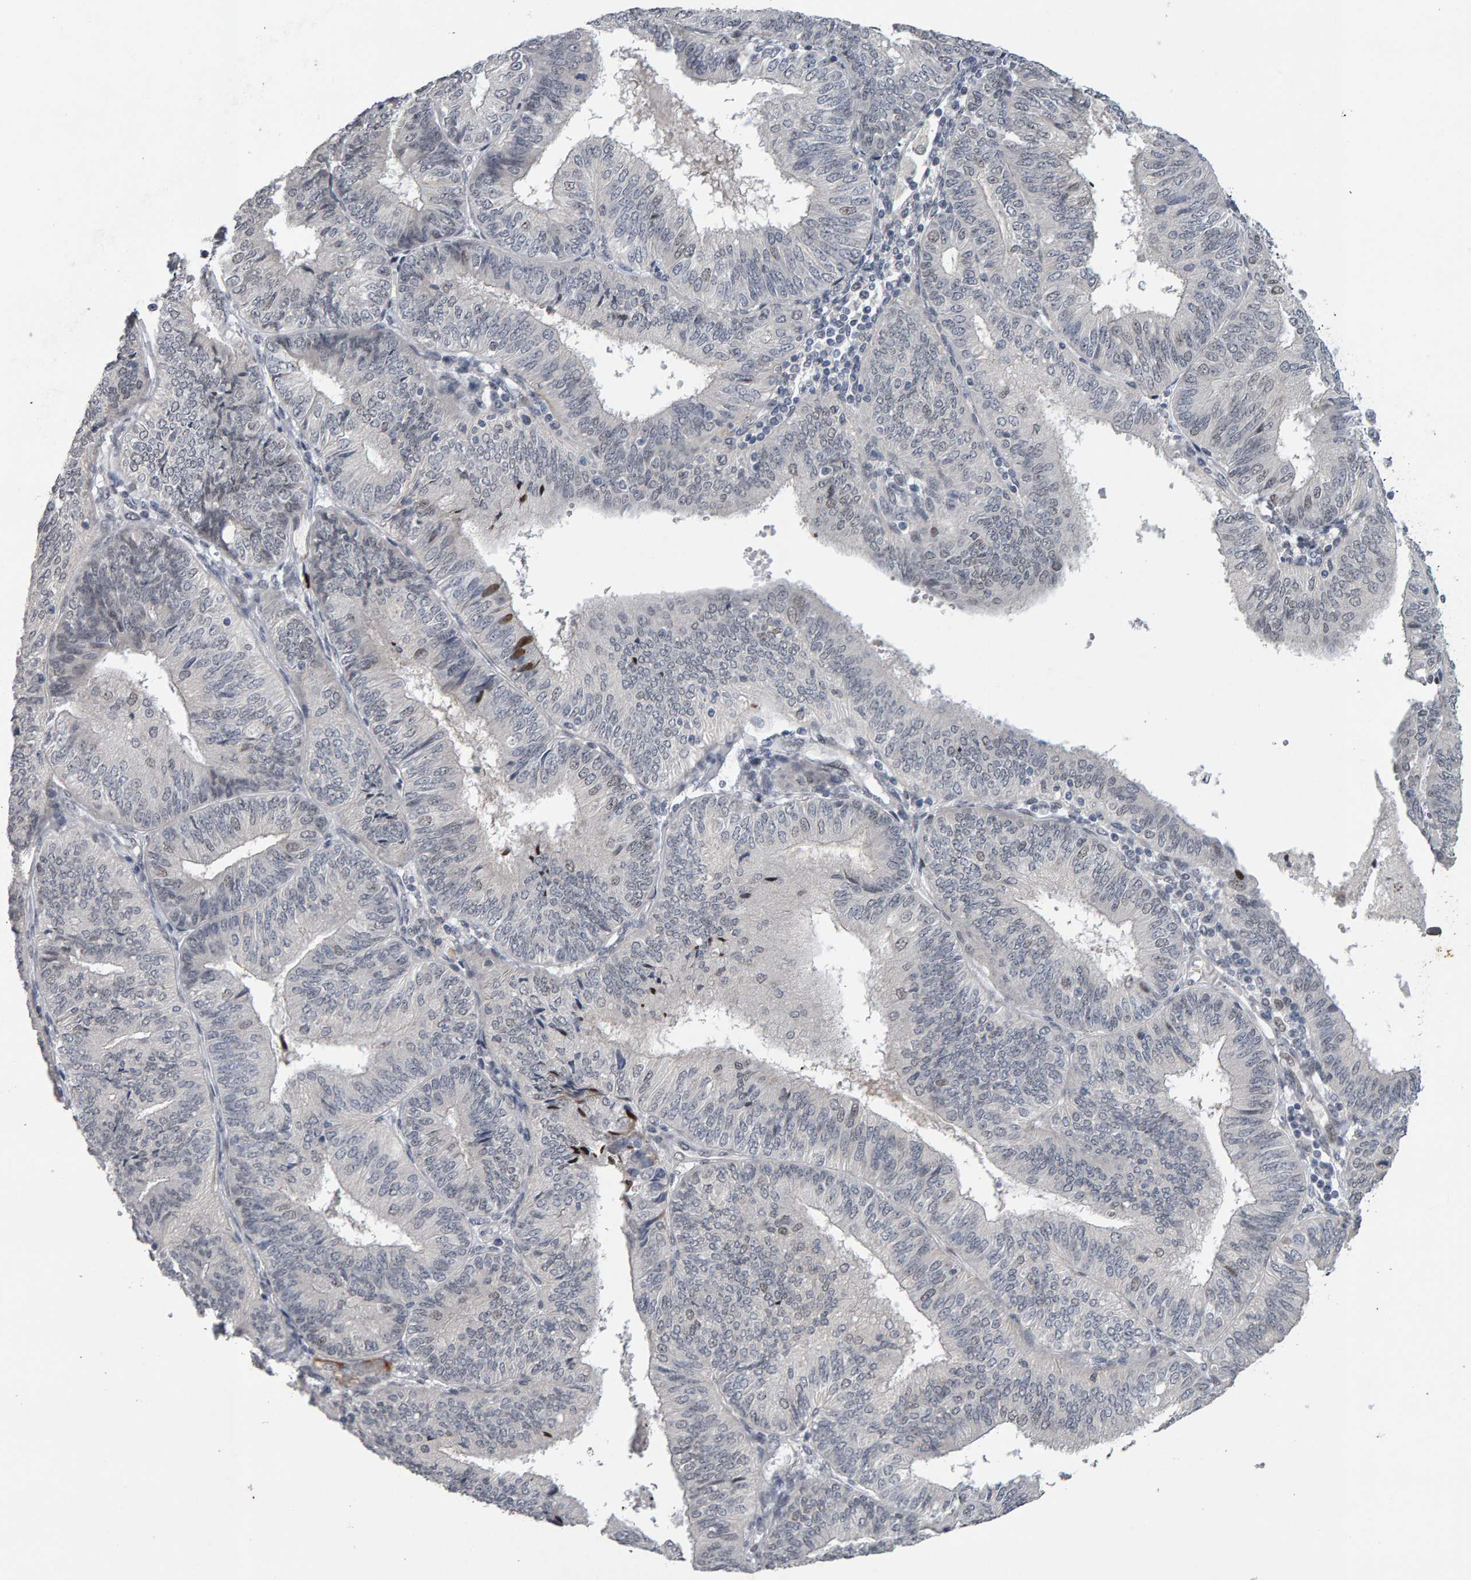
{"staining": {"intensity": "moderate", "quantity": "<25%", "location": "nuclear"}, "tissue": "endometrial cancer", "cell_type": "Tumor cells", "image_type": "cancer", "snomed": [{"axis": "morphology", "description": "Adenocarcinoma, NOS"}, {"axis": "topography", "description": "Endometrium"}], "caption": "A high-resolution histopathology image shows immunohistochemistry staining of endometrial cancer (adenocarcinoma), which displays moderate nuclear positivity in about <25% of tumor cells.", "gene": "IPO8", "patient": {"sex": "female", "age": 58}}